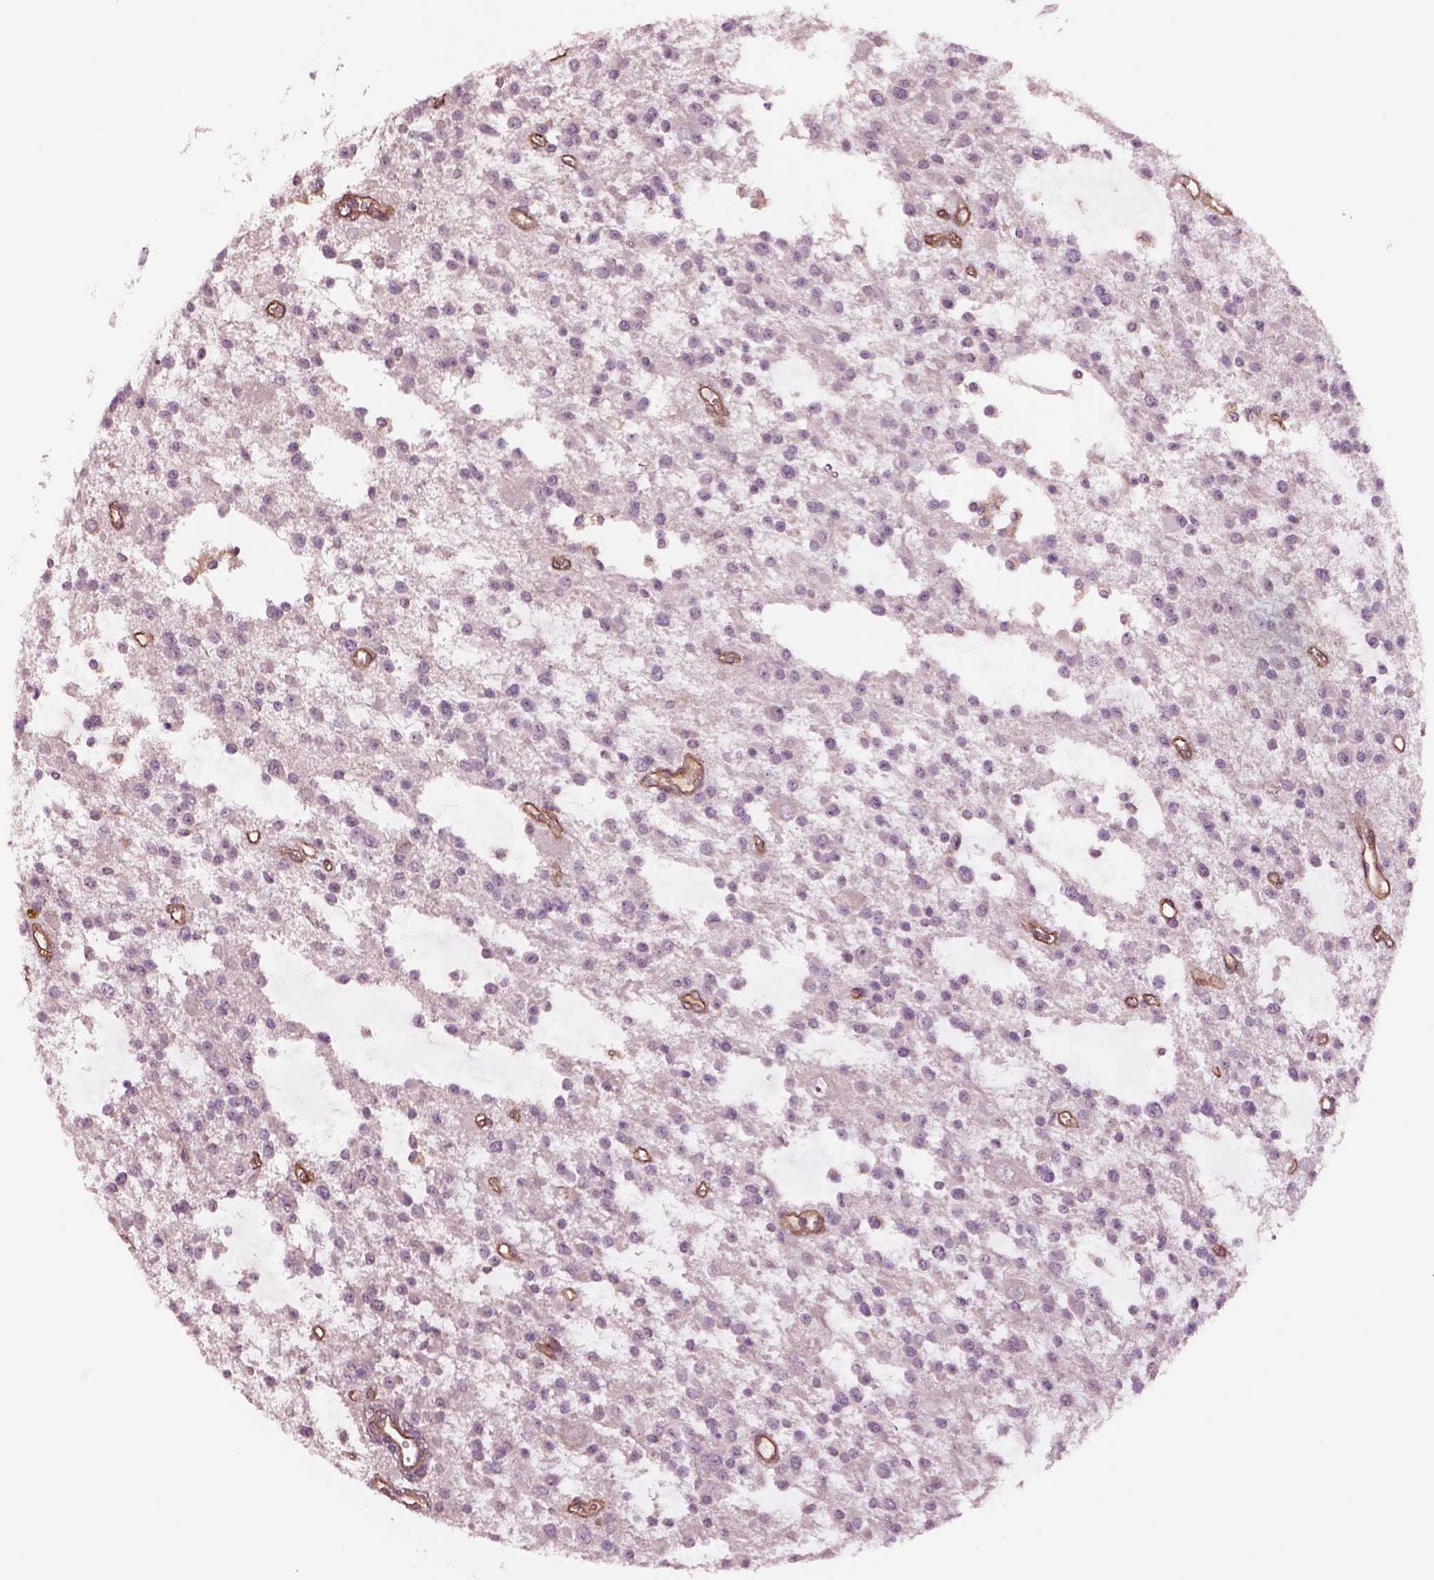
{"staining": {"intensity": "negative", "quantity": "none", "location": "none"}, "tissue": "glioma", "cell_type": "Tumor cells", "image_type": "cancer", "snomed": [{"axis": "morphology", "description": "Glioma, malignant, Low grade"}, {"axis": "topography", "description": "Brain"}], "caption": "Tumor cells show no significant protein staining in malignant glioma (low-grade).", "gene": "HTR1B", "patient": {"sex": "male", "age": 43}}